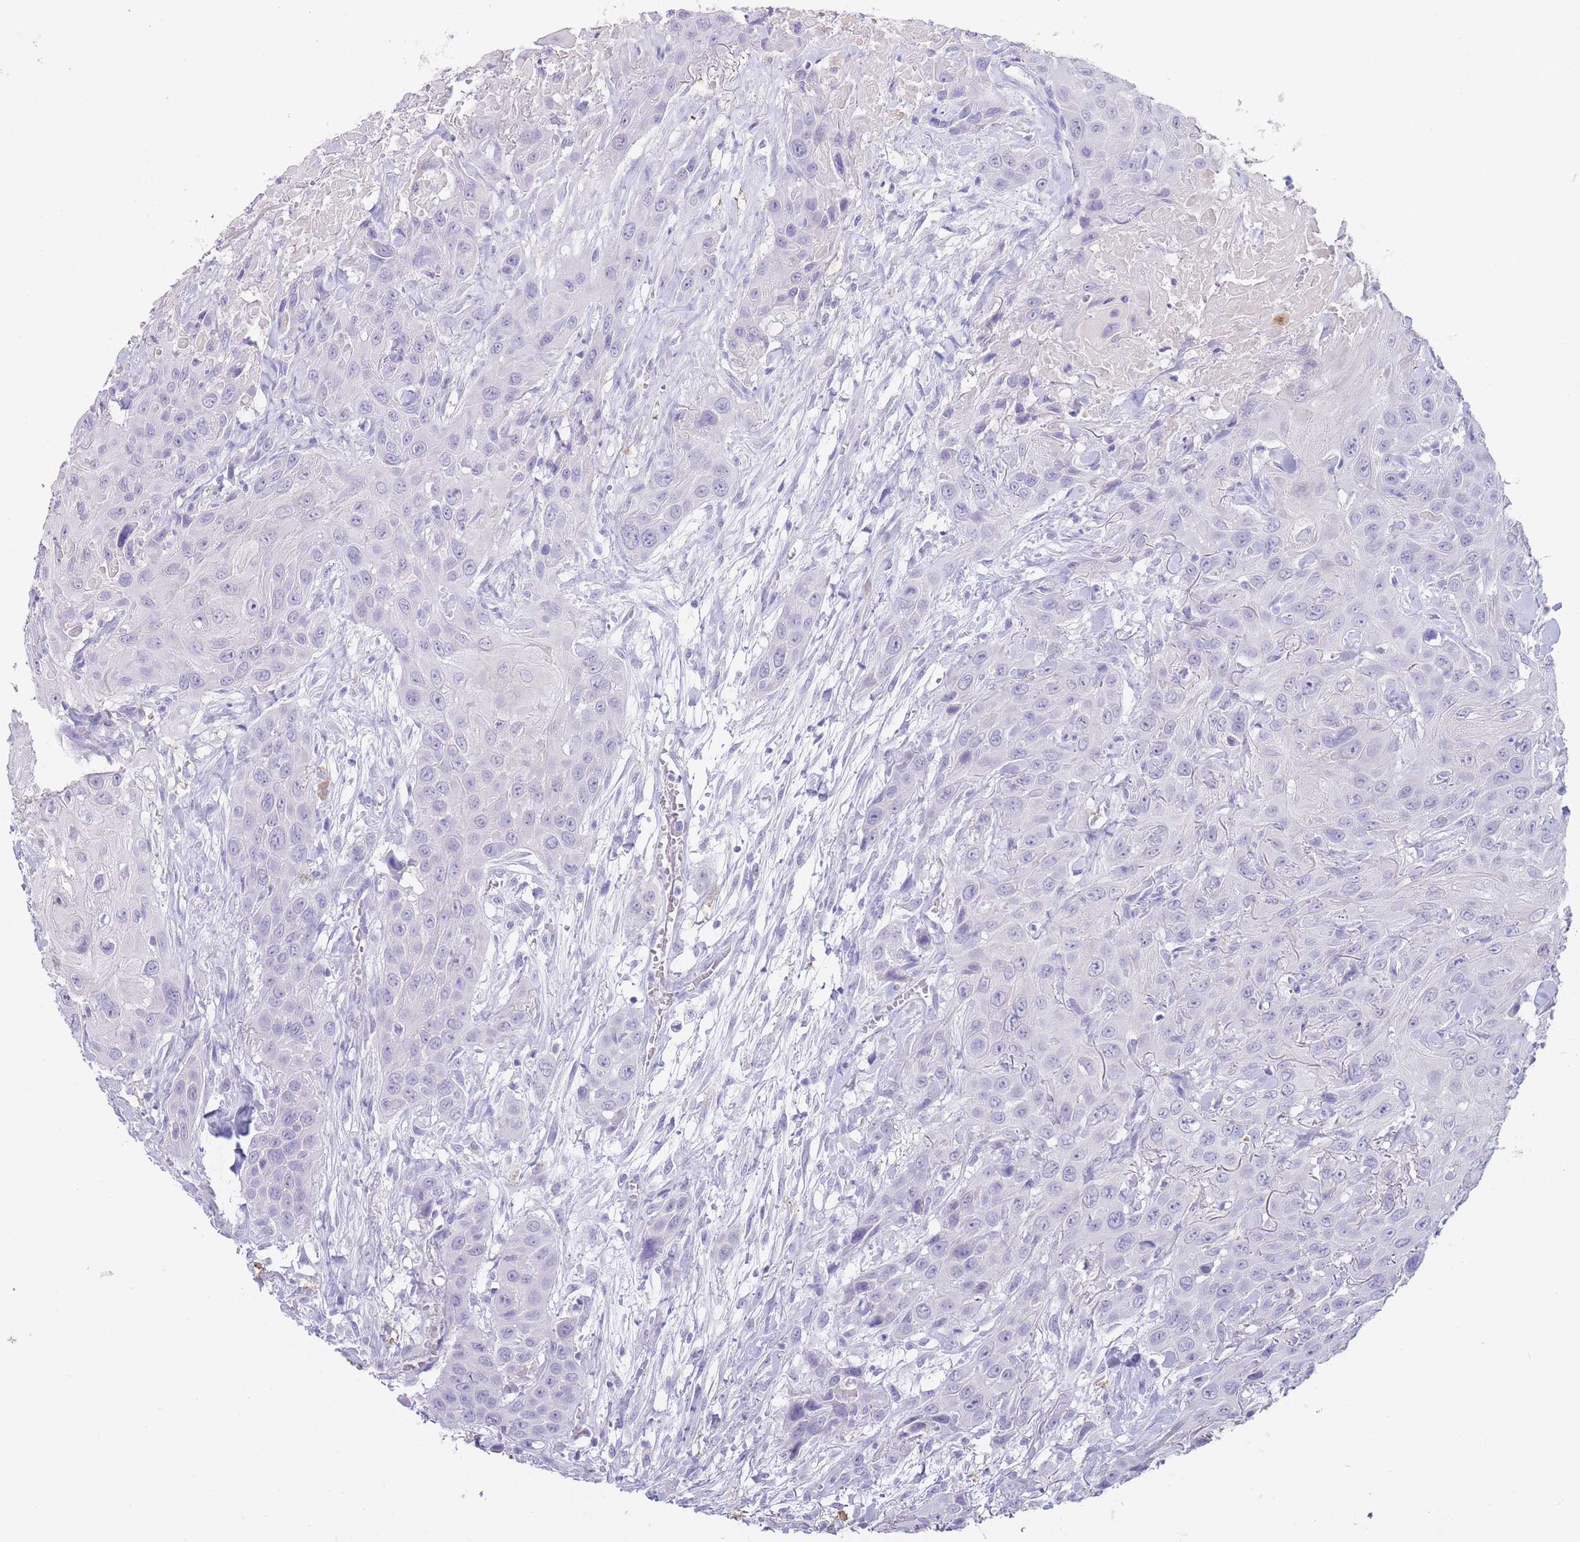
{"staining": {"intensity": "negative", "quantity": "none", "location": "none"}, "tissue": "head and neck cancer", "cell_type": "Tumor cells", "image_type": "cancer", "snomed": [{"axis": "morphology", "description": "Squamous cell carcinoma, NOS"}, {"axis": "topography", "description": "Head-Neck"}], "caption": "An immunohistochemistry histopathology image of squamous cell carcinoma (head and neck) is shown. There is no staining in tumor cells of squamous cell carcinoma (head and neck).", "gene": "CD37", "patient": {"sex": "male", "age": 81}}